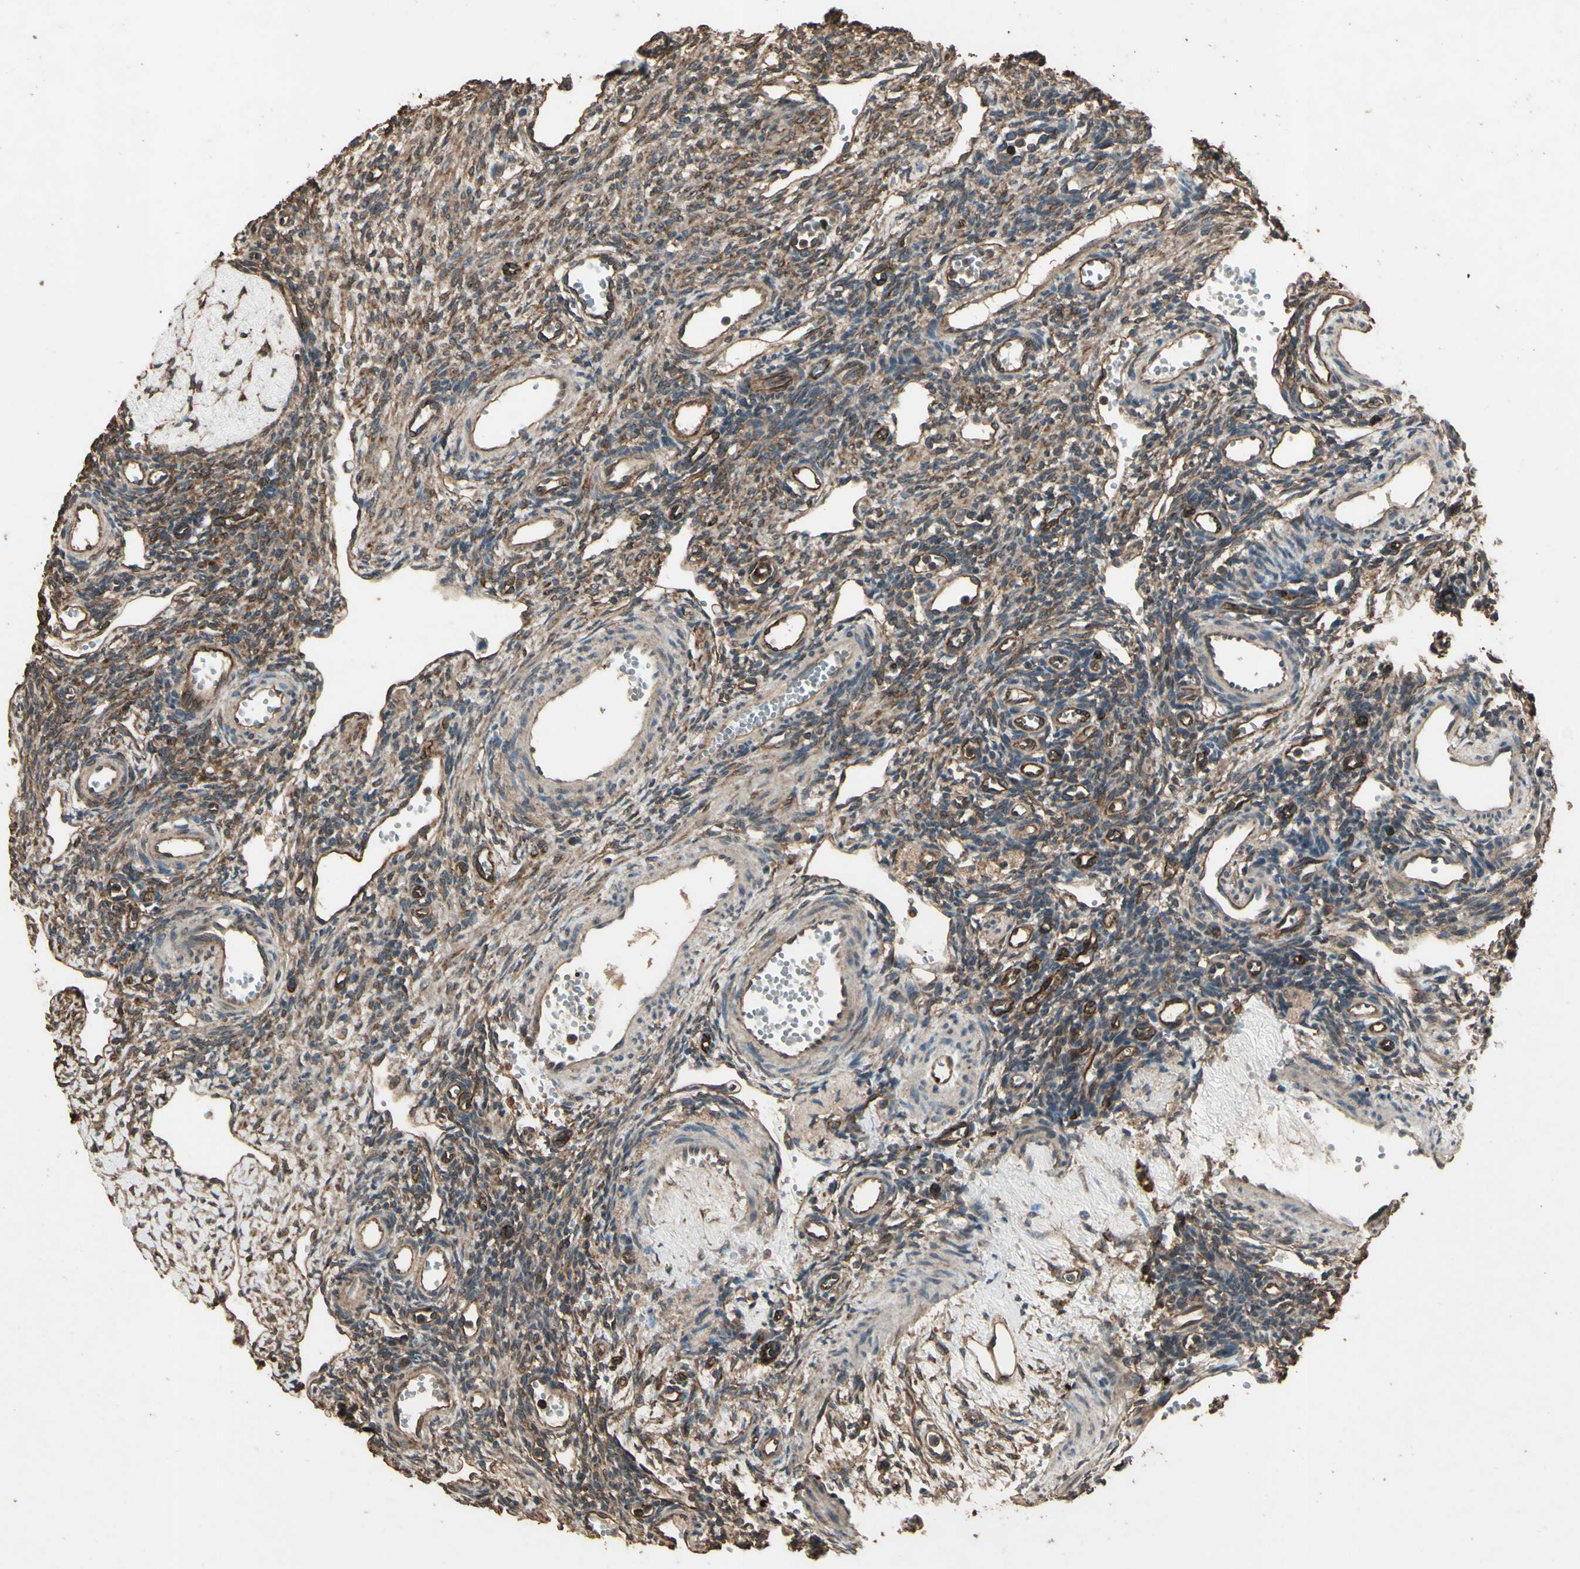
{"staining": {"intensity": "moderate", "quantity": ">75%", "location": "cytoplasmic/membranous"}, "tissue": "ovary", "cell_type": "Ovarian stroma cells", "image_type": "normal", "snomed": [{"axis": "morphology", "description": "Normal tissue, NOS"}, {"axis": "topography", "description": "Ovary"}], "caption": "The image shows a brown stain indicating the presence of a protein in the cytoplasmic/membranous of ovarian stroma cells in ovary. Using DAB (brown) and hematoxylin (blue) stains, captured at high magnification using brightfield microscopy.", "gene": "TSPO", "patient": {"sex": "female", "age": 33}}